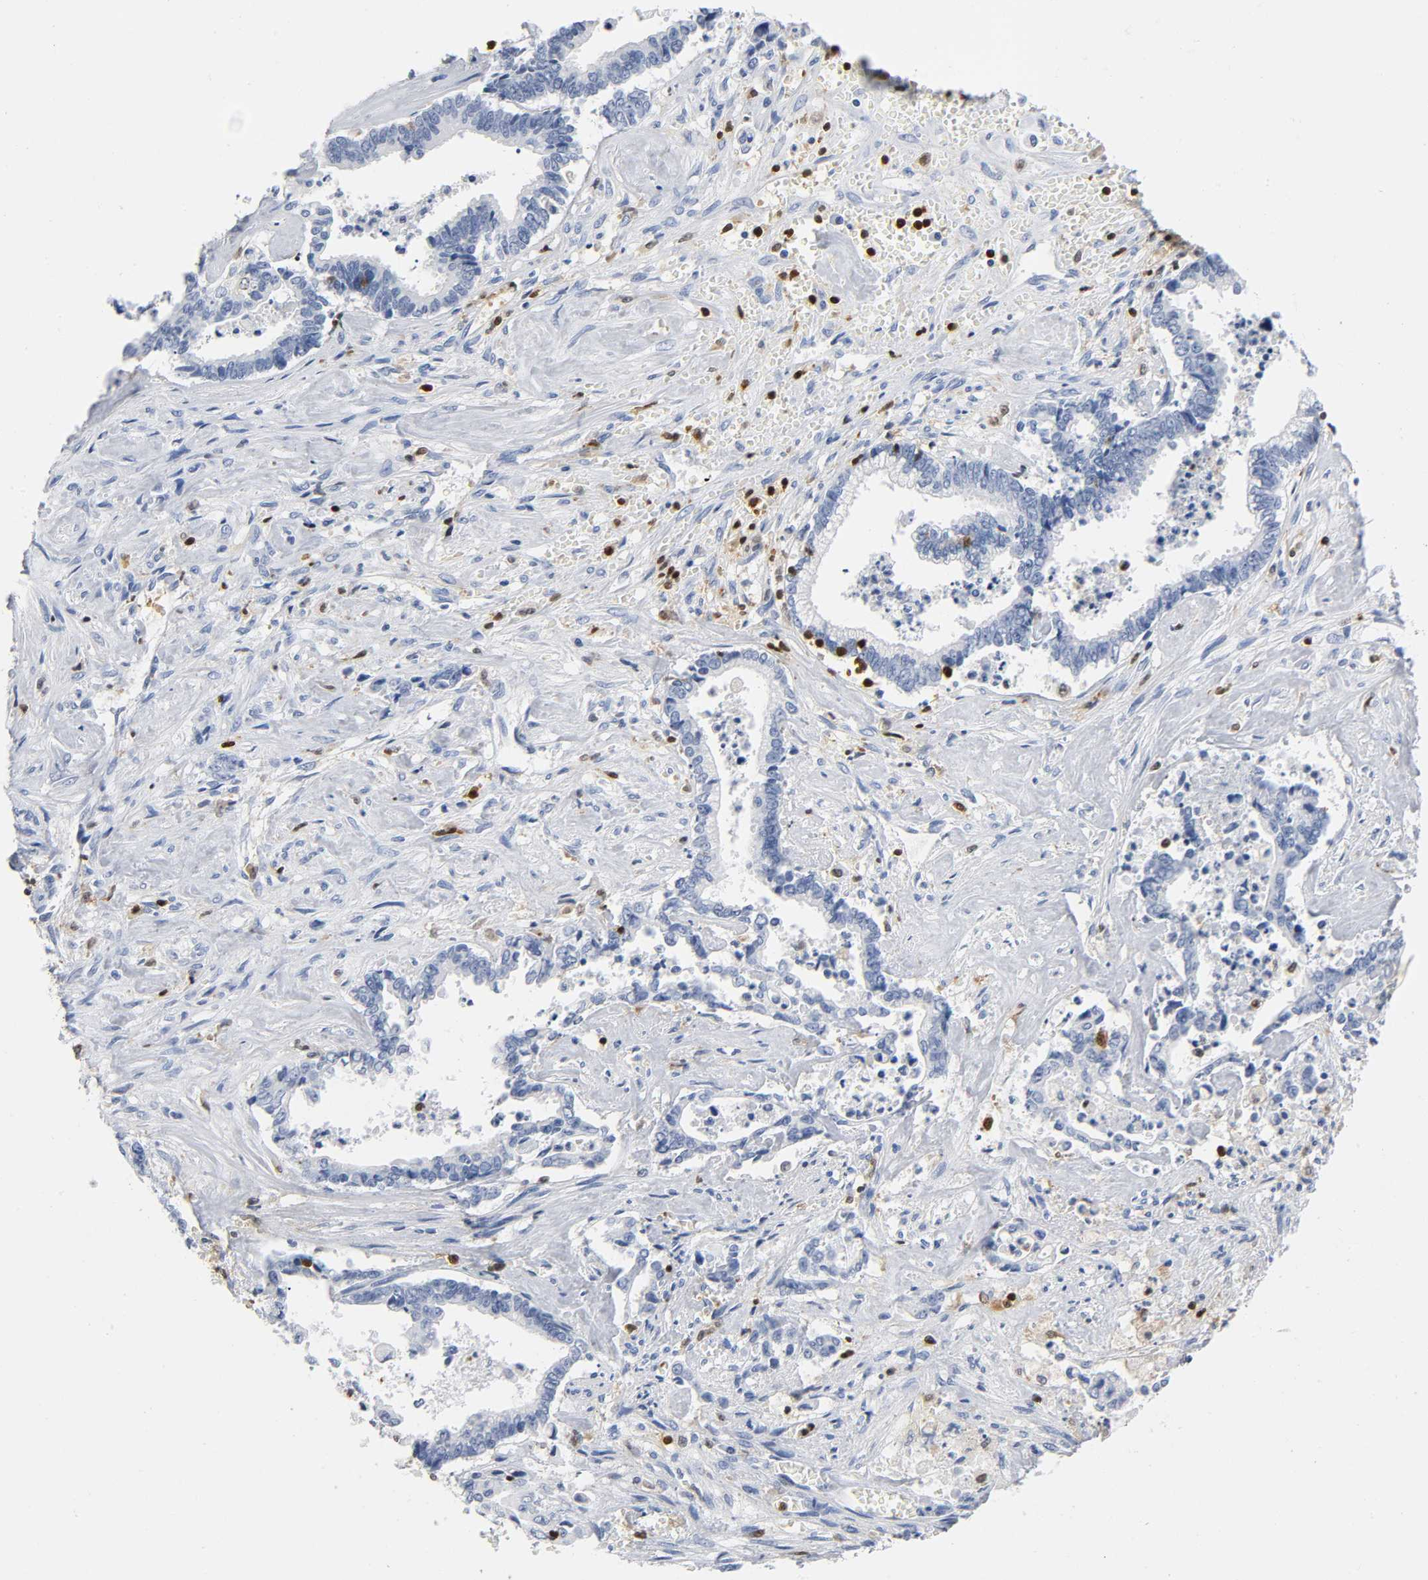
{"staining": {"intensity": "negative", "quantity": "none", "location": "none"}, "tissue": "liver cancer", "cell_type": "Tumor cells", "image_type": "cancer", "snomed": [{"axis": "morphology", "description": "Cholangiocarcinoma"}, {"axis": "topography", "description": "Liver"}], "caption": "Immunohistochemical staining of human liver cholangiocarcinoma displays no significant staining in tumor cells. (Stains: DAB (3,3'-diaminobenzidine) IHC with hematoxylin counter stain, Microscopy: brightfield microscopy at high magnification).", "gene": "DOK2", "patient": {"sex": "male", "age": 57}}